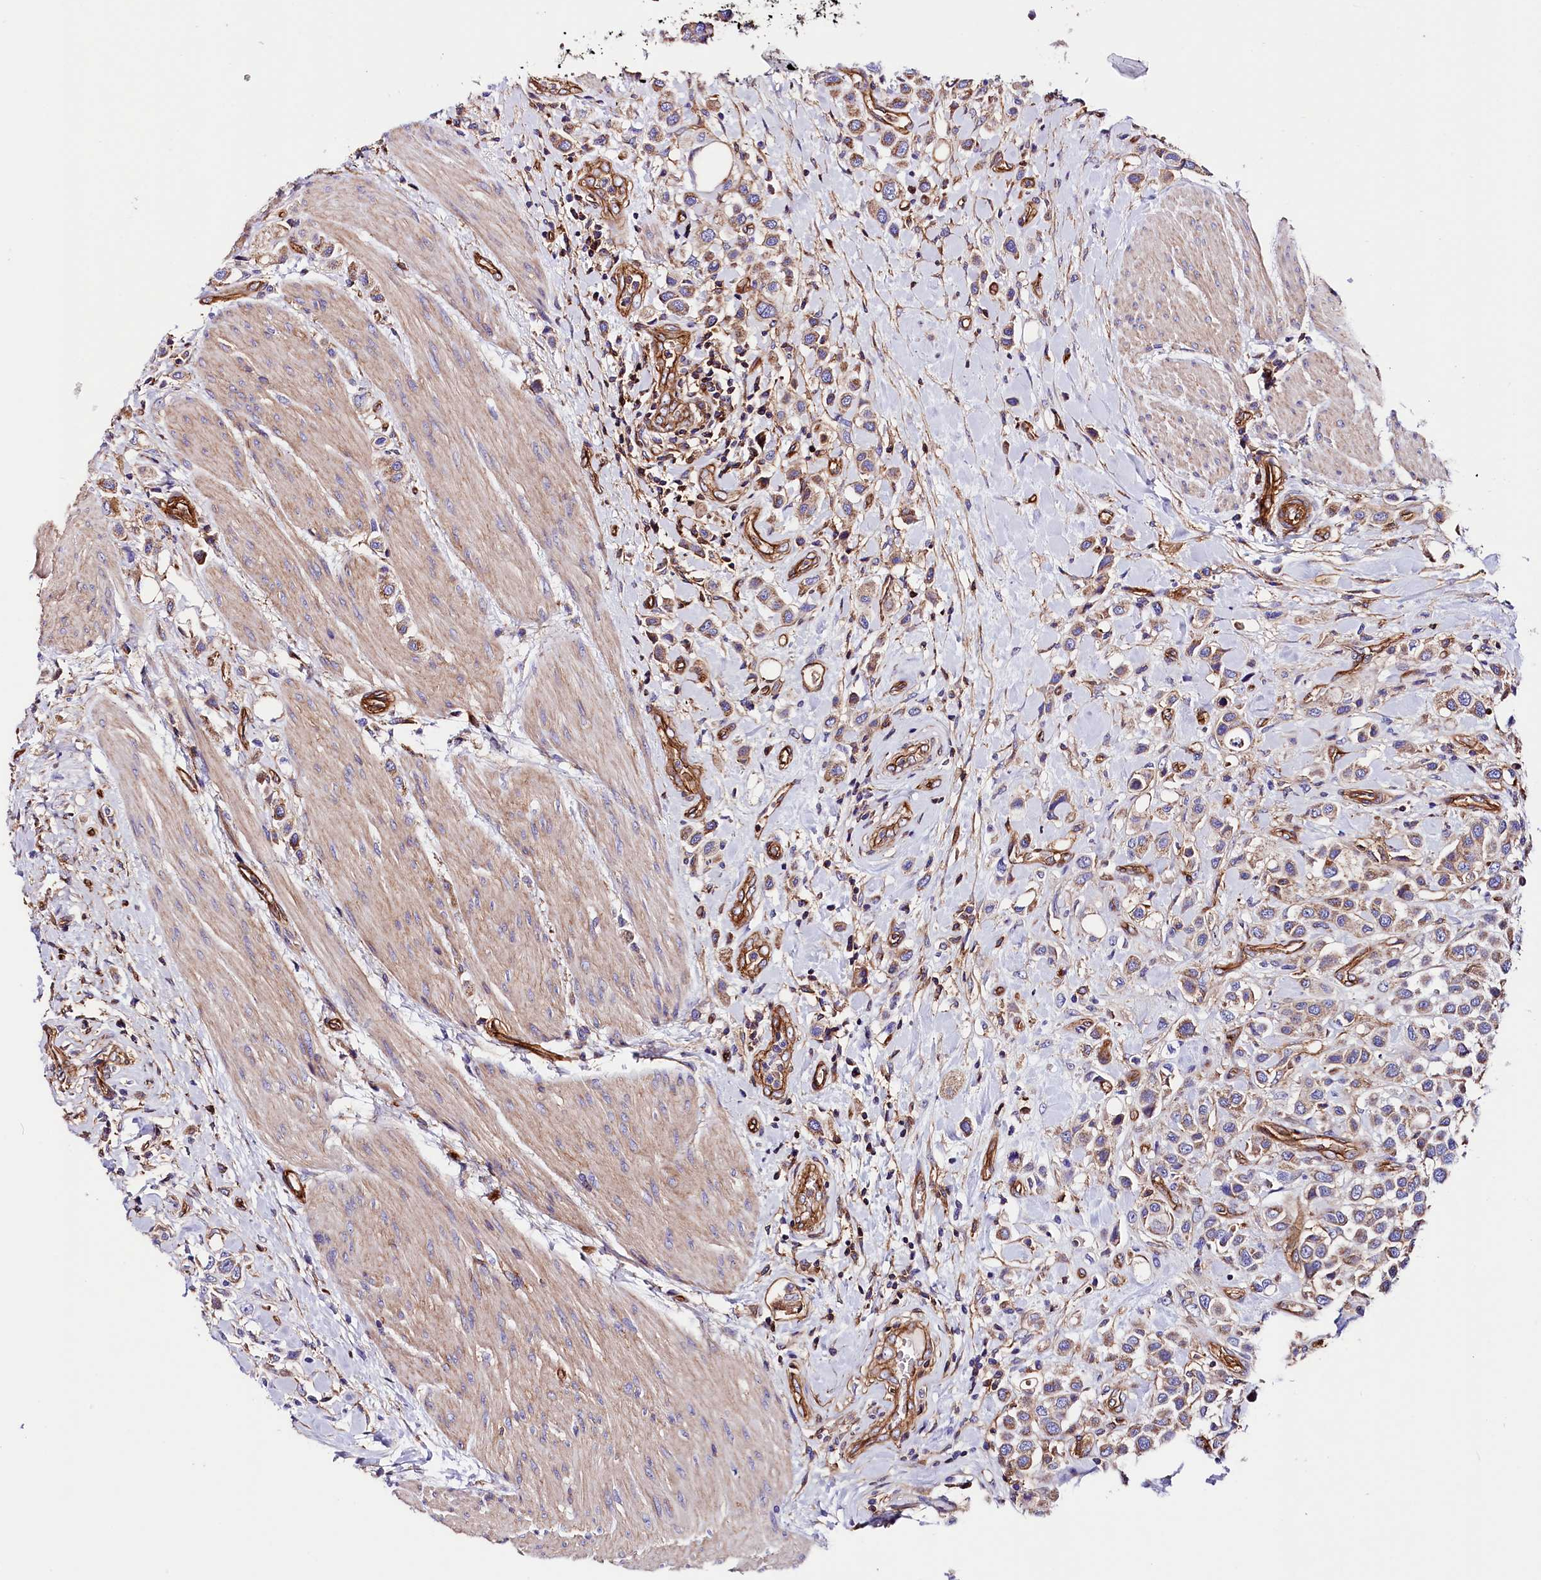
{"staining": {"intensity": "moderate", "quantity": "25%-75%", "location": "cytoplasmic/membranous"}, "tissue": "urothelial cancer", "cell_type": "Tumor cells", "image_type": "cancer", "snomed": [{"axis": "morphology", "description": "Urothelial carcinoma, High grade"}, {"axis": "topography", "description": "Urinary bladder"}], "caption": "Immunohistochemical staining of human urothelial cancer exhibits moderate cytoplasmic/membranous protein staining in approximately 25%-75% of tumor cells.", "gene": "ATP2B4", "patient": {"sex": "male", "age": 50}}